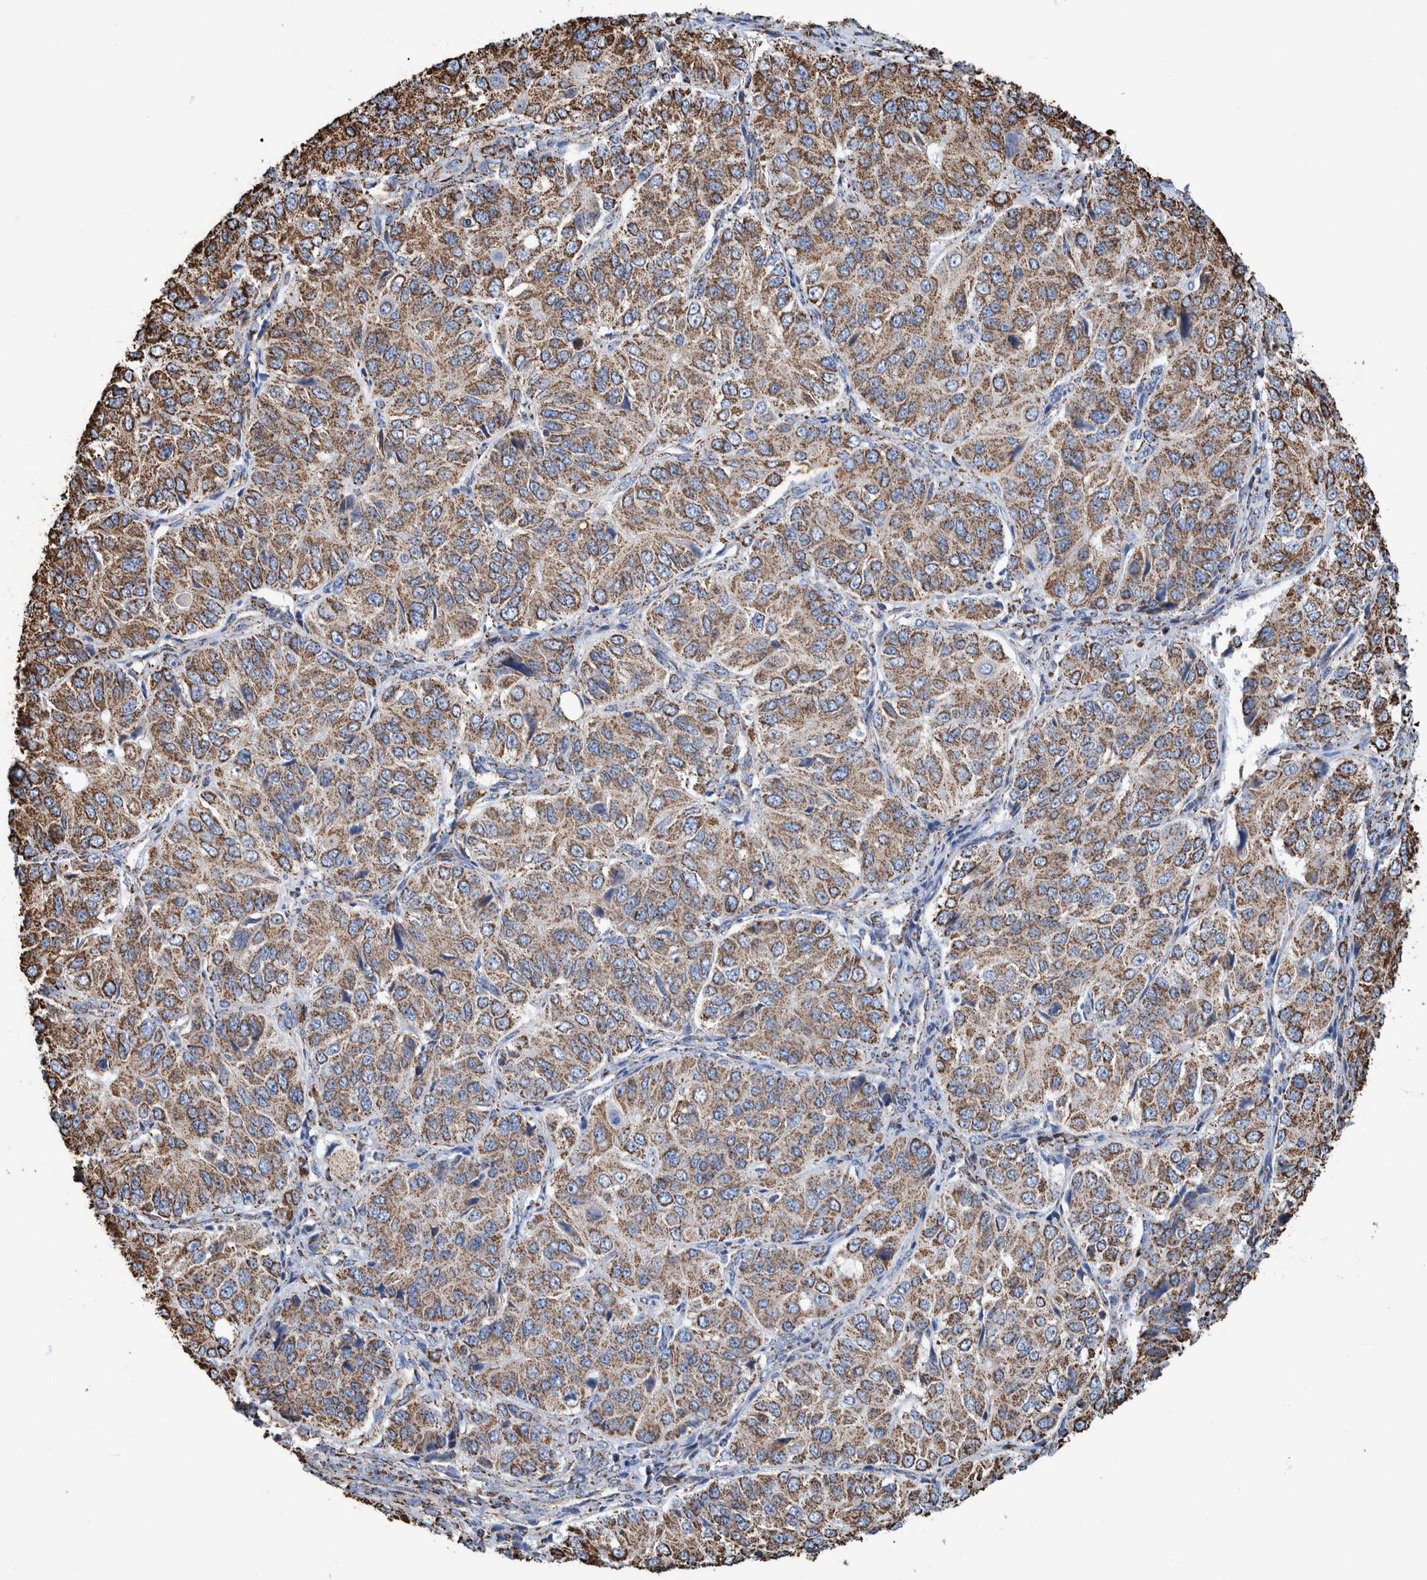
{"staining": {"intensity": "moderate", "quantity": ">75%", "location": "cytoplasmic/membranous"}, "tissue": "ovarian cancer", "cell_type": "Tumor cells", "image_type": "cancer", "snomed": [{"axis": "morphology", "description": "Carcinoma, endometroid"}, {"axis": "topography", "description": "Ovary"}], "caption": "Immunohistochemical staining of ovarian cancer (endometroid carcinoma) displays moderate cytoplasmic/membranous protein positivity in approximately >75% of tumor cells. (DAB = brown stain, brightfield microscopy at high magnification).", "gene": "VPS26C", "patient": {"sex": "female", "age": 51}}